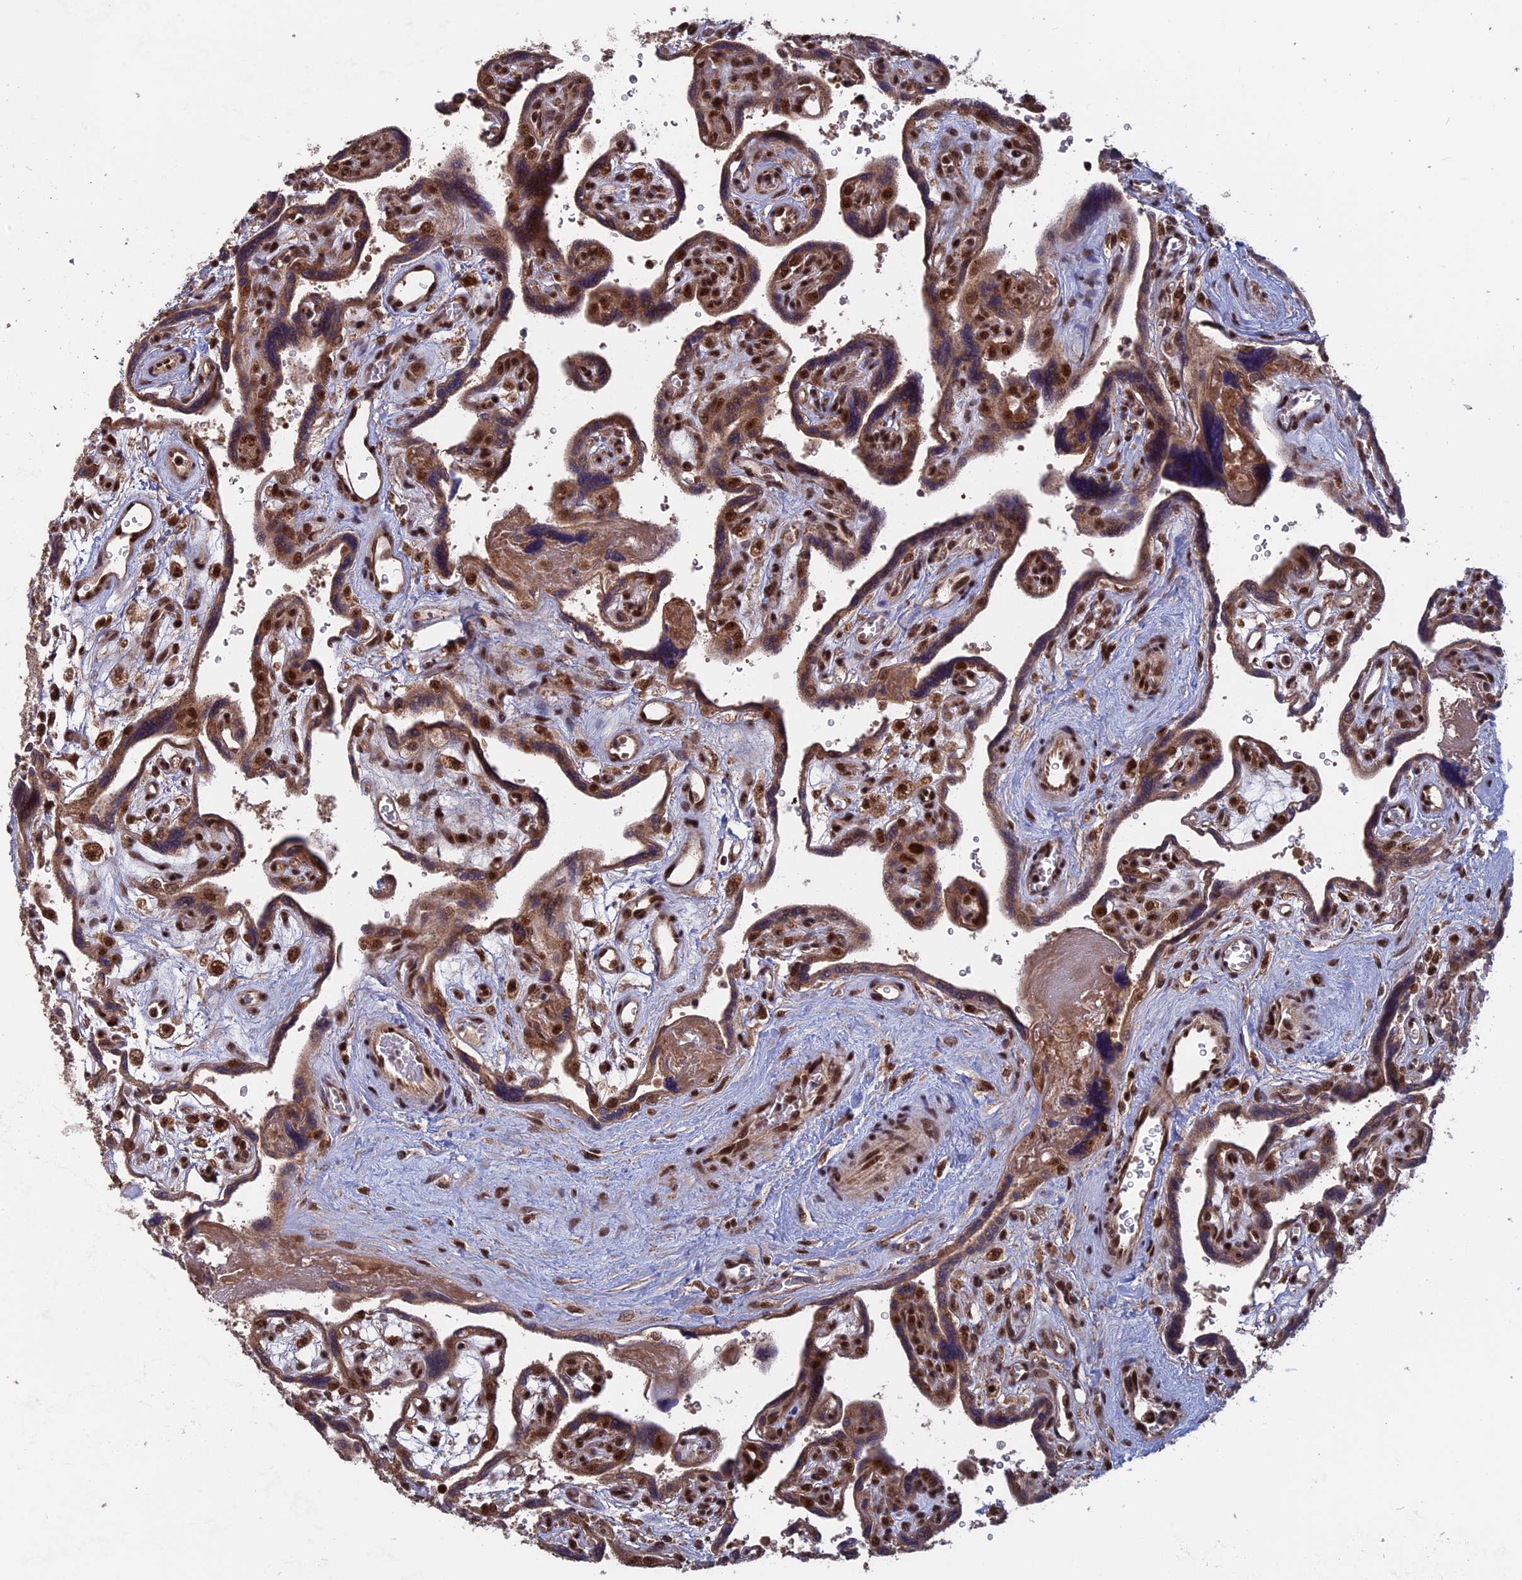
{"staining": {"intensity": "moderate", "quantity": "25%-75%", "location": "cytoplasmic/membranous,nuclear"}, "tissue": "placenta", "cell_type": "Trophoblastic cells", "image_type": "normal", "snomed": [{"axis": "morphology", "description": "Normal tissue, NOS"}, {"axis": "topography", "description": "Placenta"}], "caption": "Immunohistochemistry (IHC) micrograph of normal human placenta stained for a protein (brown), which reveals medium levels of moderate cytoplasmic/membranous,nuclear staining in about 25%-75% of trophoblastic cells.", "gene": "CACTIN", "patient": {"sex": "female", "age": 39}}